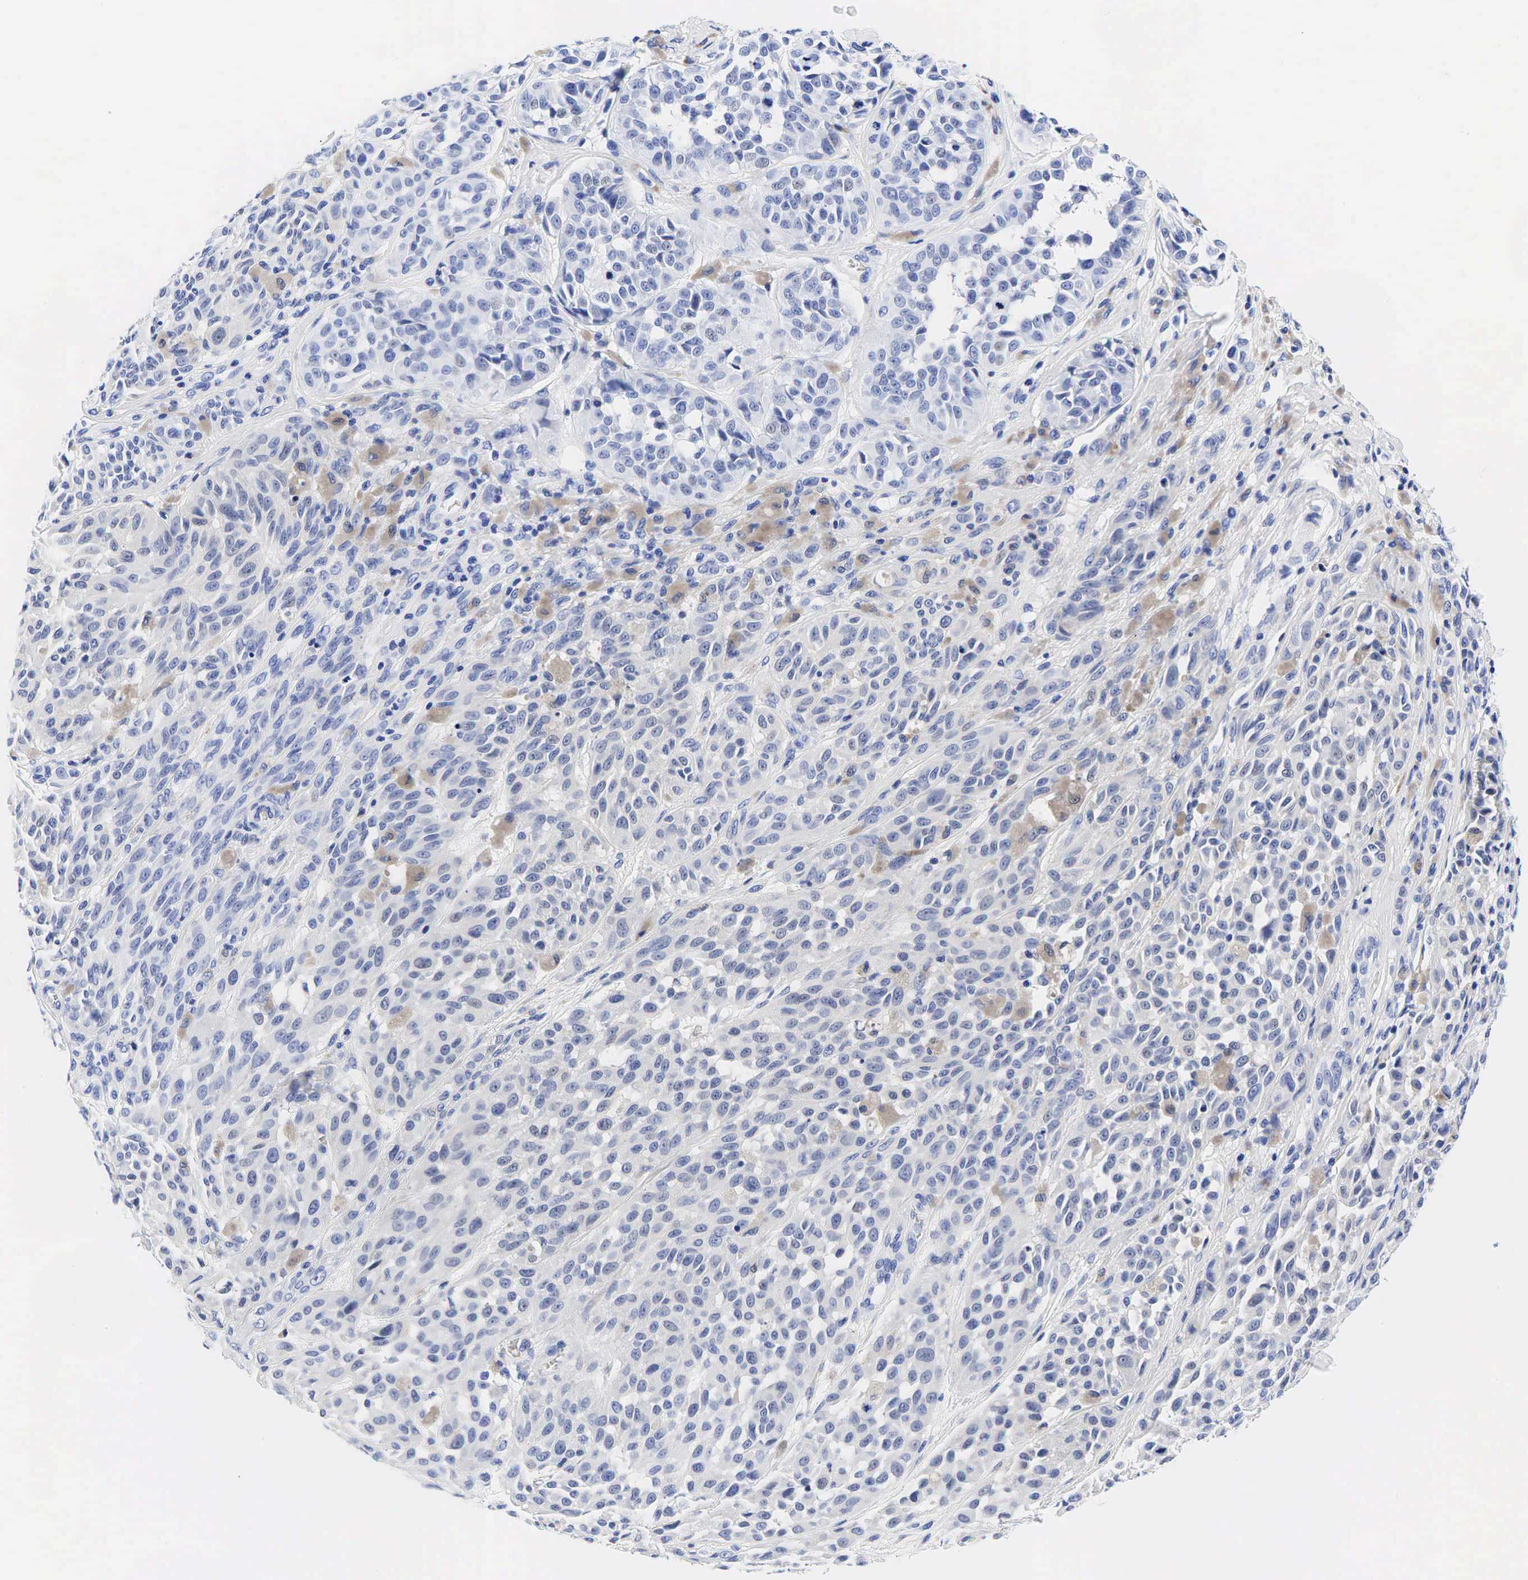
{"staining": {"intensity": "negative", "quantity": "none", "location": "none"}, "tissue": "melanoma", "cell_type": "Tumor cells", "image_type": "cancer", "snomed": [{"axis": "morphology", "description": "Malignant melanoma, NOS"}, {"axis": "topography", "description": "Skin"}], "caption": "The image displays no staining of tumor cells in malignant melanoma. (DAB (3,3'-diaminobenzidine) immunohistochemistry (IHC) with hematoxylin counter stain).", "gene": "ESR1", "patient": {"sex": "male", "age": 44}}